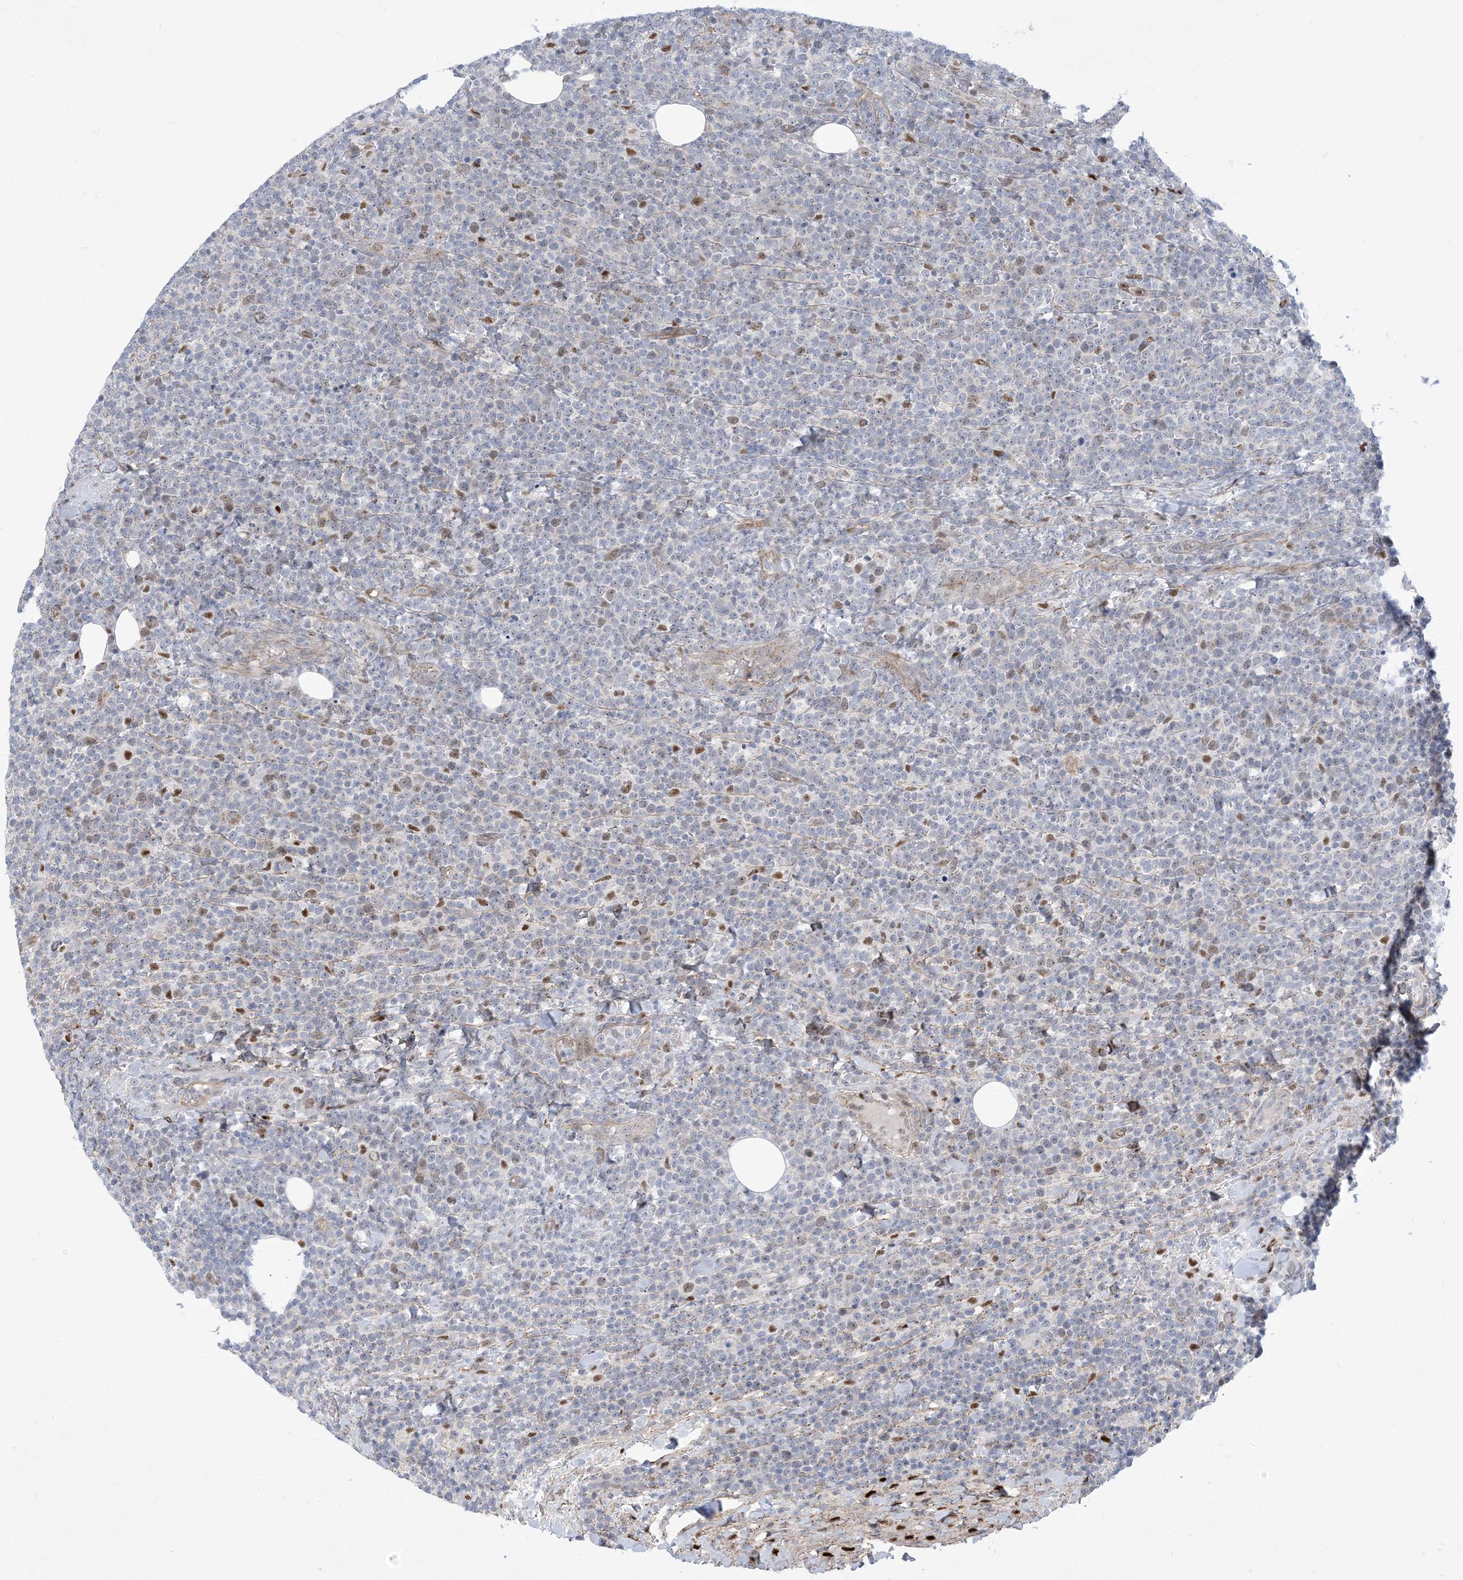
{"staining": {"intensity": "moderate", "quantity": "<25%", "location": "nuclear"}, "tissue": "lymphoma", "cell_type": "Tumor cells", "image_type": "cancer", "snomed": [{"axis": "morphology", "description": "Malignant lymphoma, non-Hodgkin's type, High grade"}, {"axis": "topography", "description": "Lymph node"}], "caption": "Immunohistochemistry (IHC) of human lymphoma reveals low levels of moderate nuclear expression in about <25% of tumor cells. The staining is performed using DAB (3,3'-diaminobenzidine) brown chromogen to label protein expression. The nuclei are counter-stained blue using hematoxylin.", "gene": "MARS2", "patient": {"sex": "male", "age": 61}}